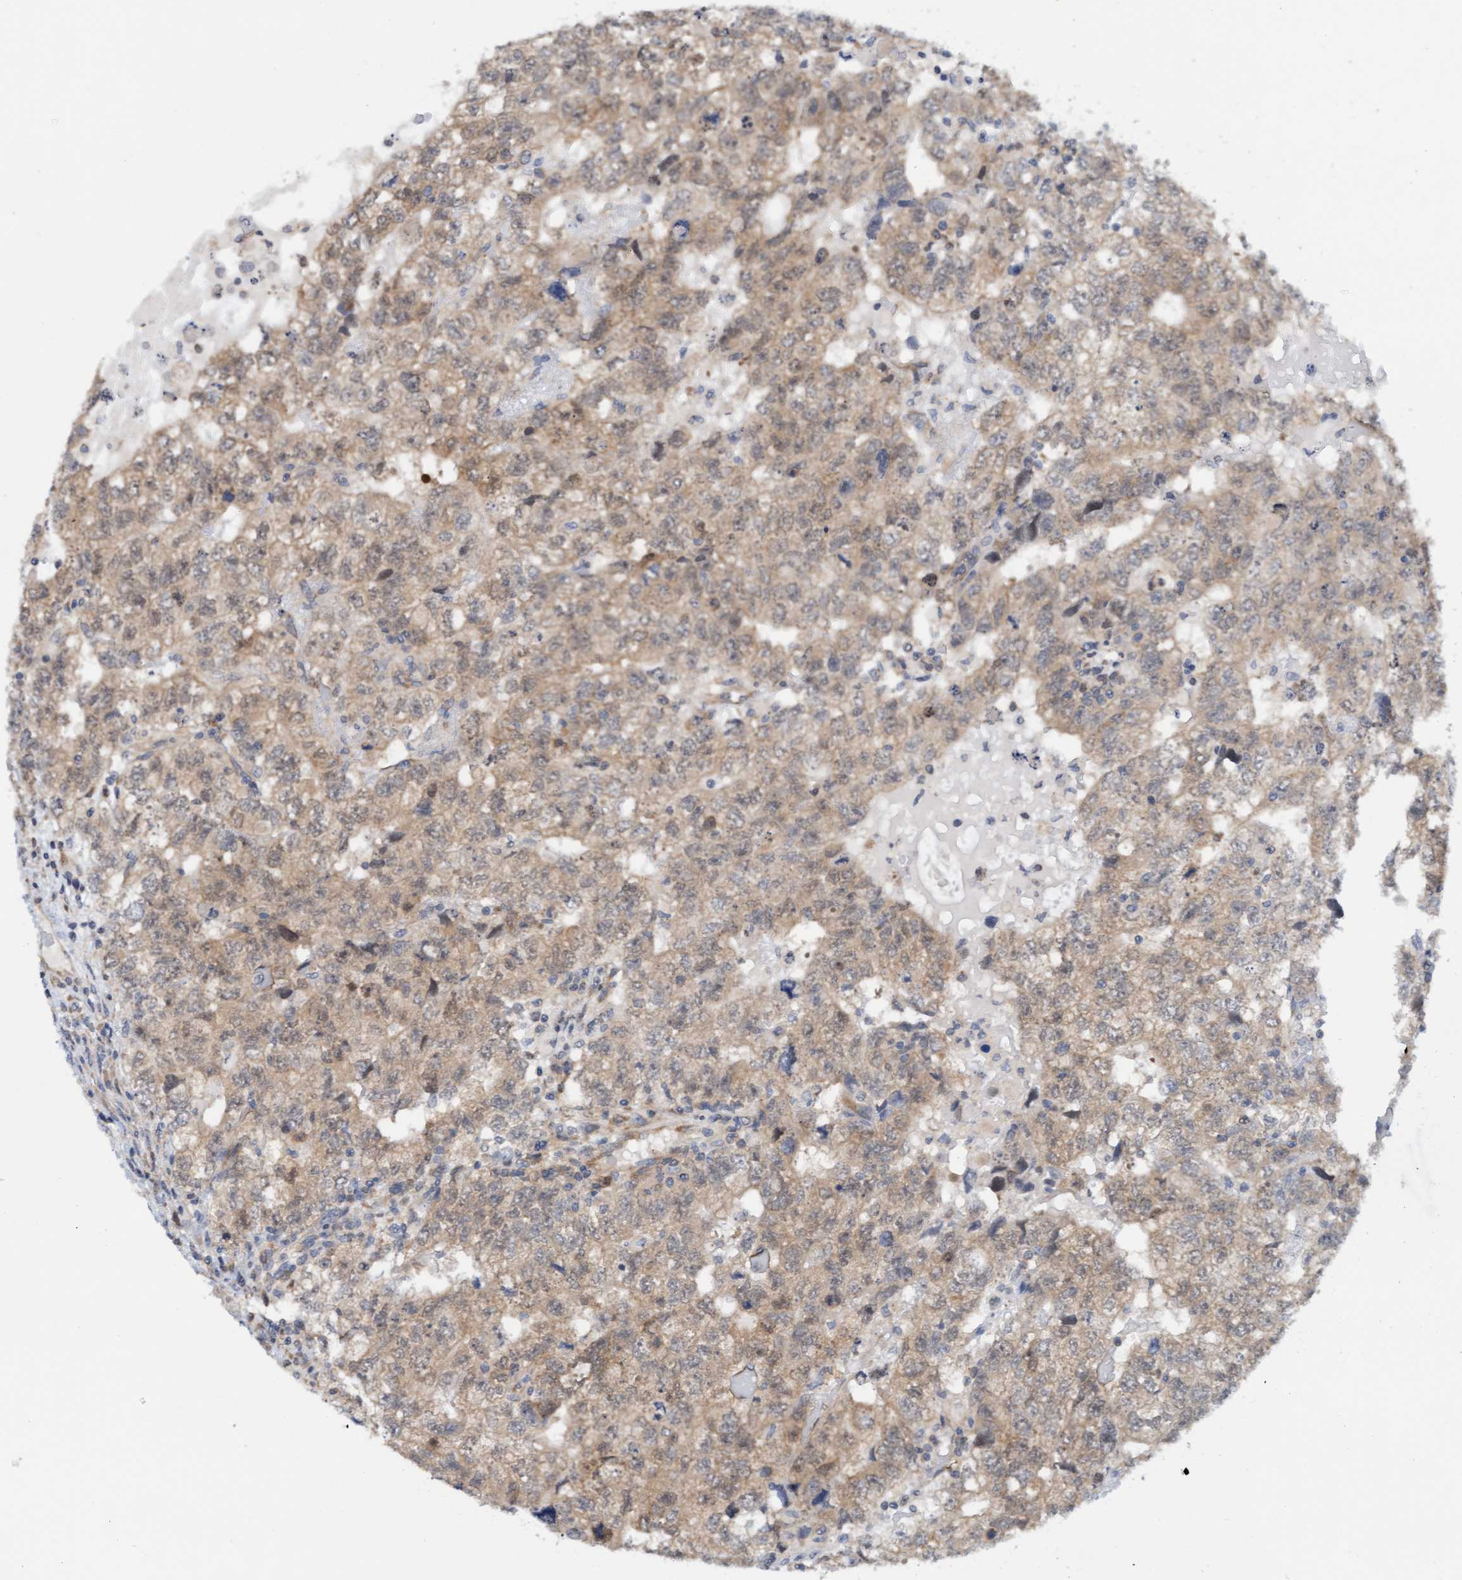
{"staining": {"intensity": "weak", "quantity": ">75%", "location": "cytoplasmic/membranous"}, "tissue": "testis cancer", "cell_type": "Tumor cells", "image_type": "cancer", "snomed": [{"axis": "morphology", "description": "Carcinoma, Embryonal, NOS"}, {"axis": "topography", "description": "Testis"}], "caption": "A micrograph showing weak cytoplasmic/membranous expression in approximately >75% of tumor cells in testis cancer (embryonal carcinoma), as visualized by brown immunohistochemical staining.", "gene": "AMZ2", "patient": {"sex": "male", "age": 36}}